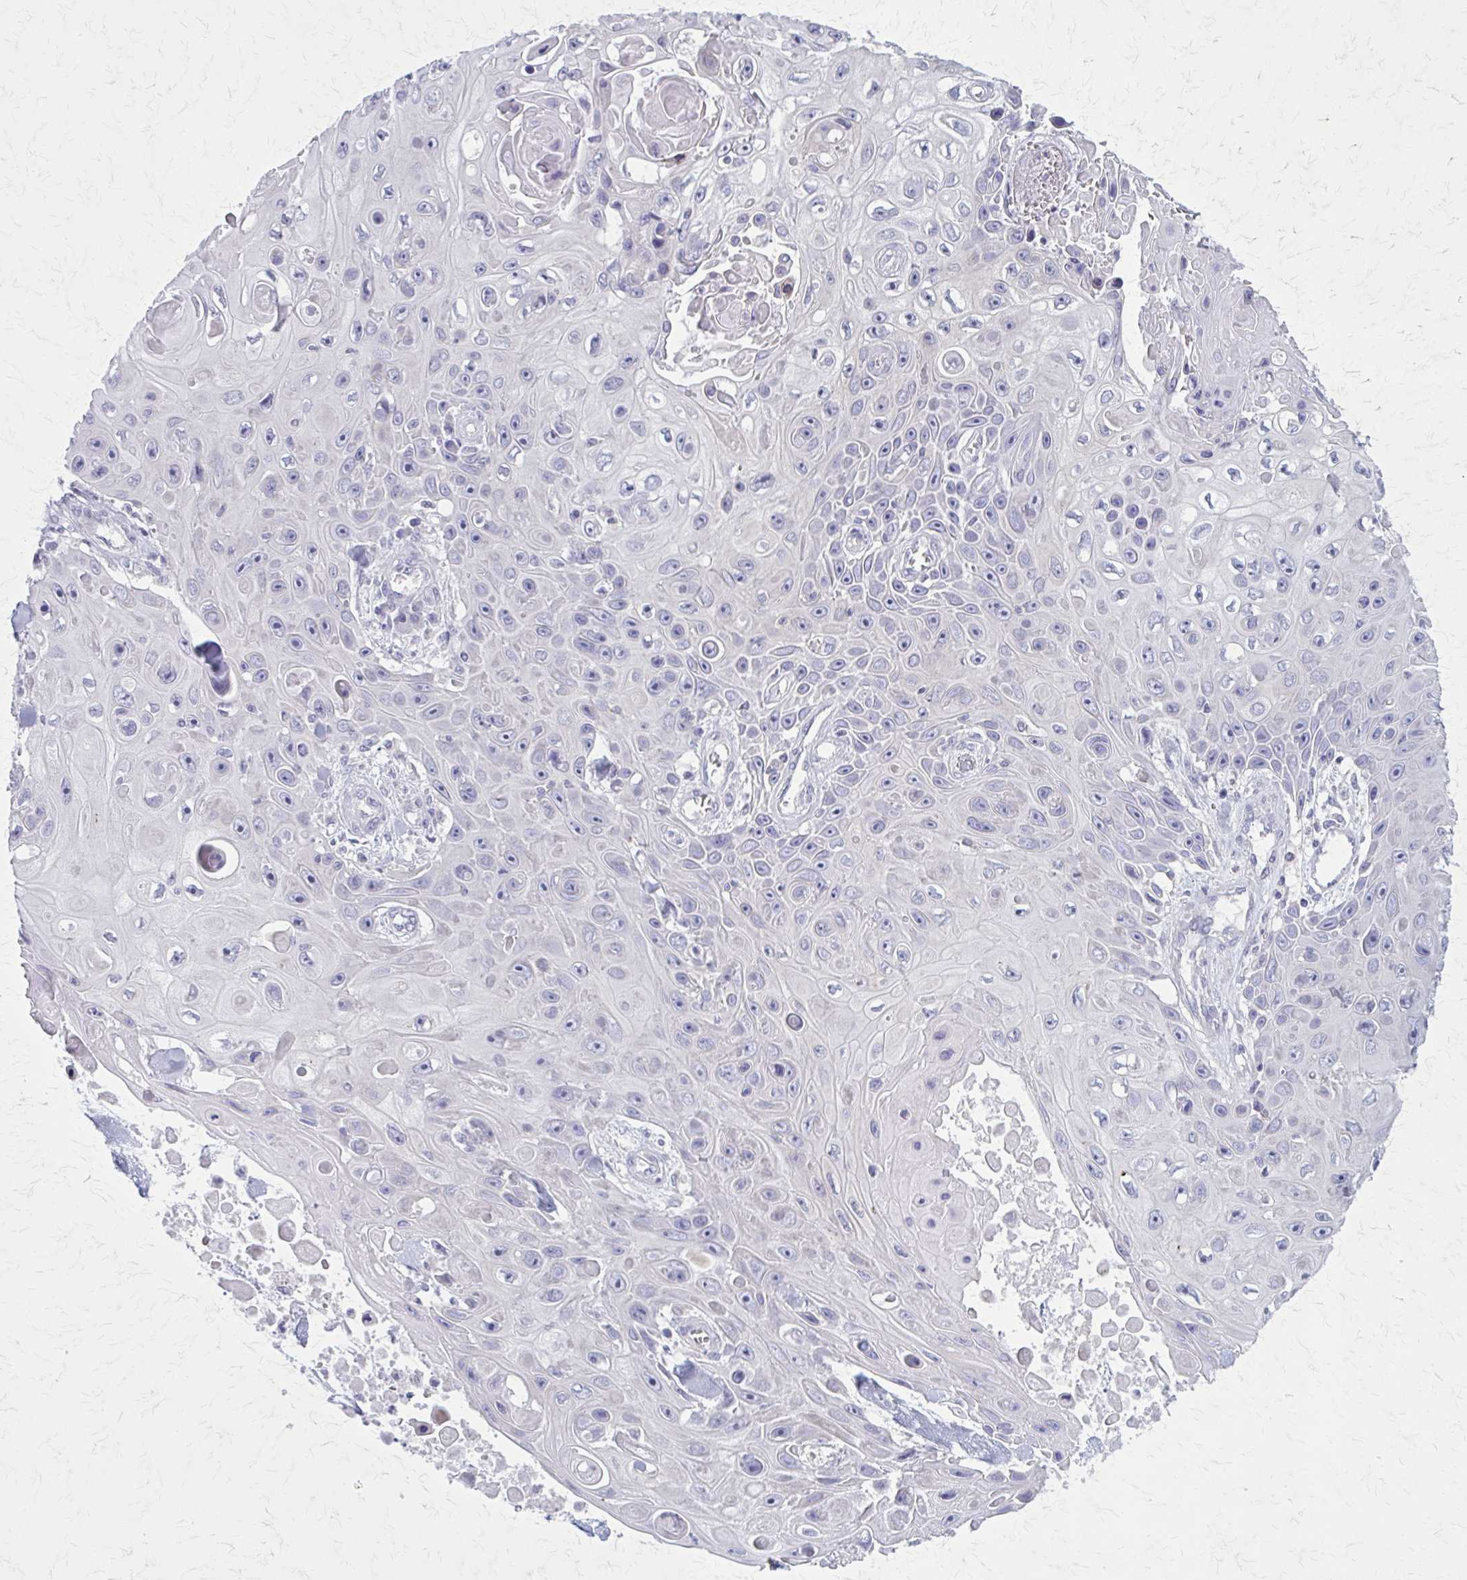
{"staining": {"intensity": "negative", "quantity": "none", "location": "none"}, "tissue": "skin cancer", "cell_type": "Tumor cells", "image_type": "cancer", "snomed": [{"axis": "morphology", "description": "Squamous cell carcinoma, NOS"}, {"axis": "topography", "description": "Skin"}], "caption": "This is a image of immunohistochemistry staining of squamous cell carcinoma (skin), which shows no positivity in tumor cells. Nuclei are stained in blue.", "gene": "PITPNM1", "patient": {"sex": "male", "age": 82}}